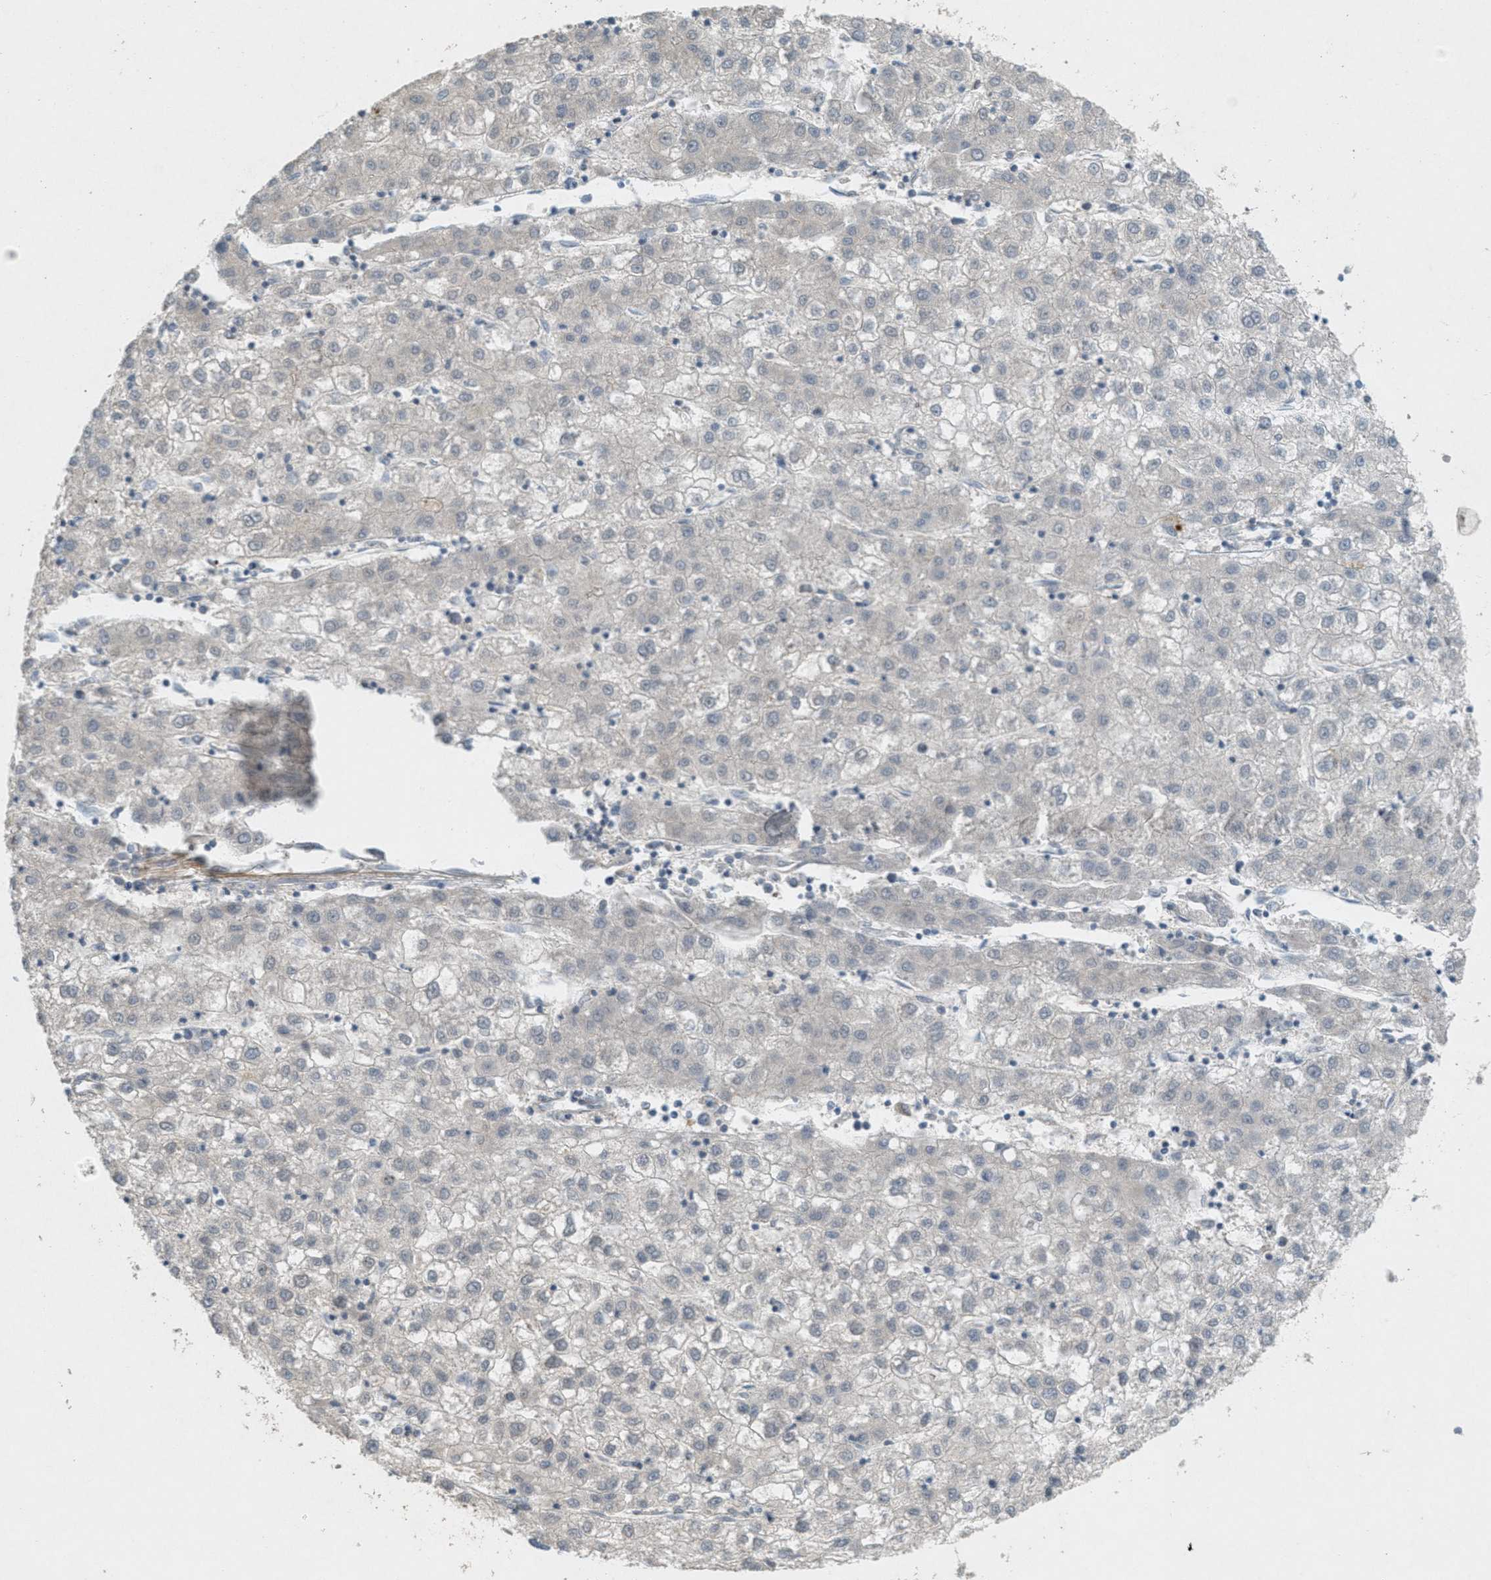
{"staining": {"intensity": "negative", "quantity": "none", "location": "none"}, "tissue": "liver cancer", "cell_type": "Tumor cells", "image_type": "cancer", "snomed": [{"axis": "morphology", "description": "Carcinoma, Hepatocellular, NOS"}, {"axis": "topography", "description": "Liver"}], "caption": "IHC photomicrograph of neoplastic tissue: human liver cancer stained with DAB (3,3'-diaminobenzidine) demonstrates no significant protein expression in tumor cells.", "gene": "ABHD6", "patient": {"sex": "male", "age": 72}}